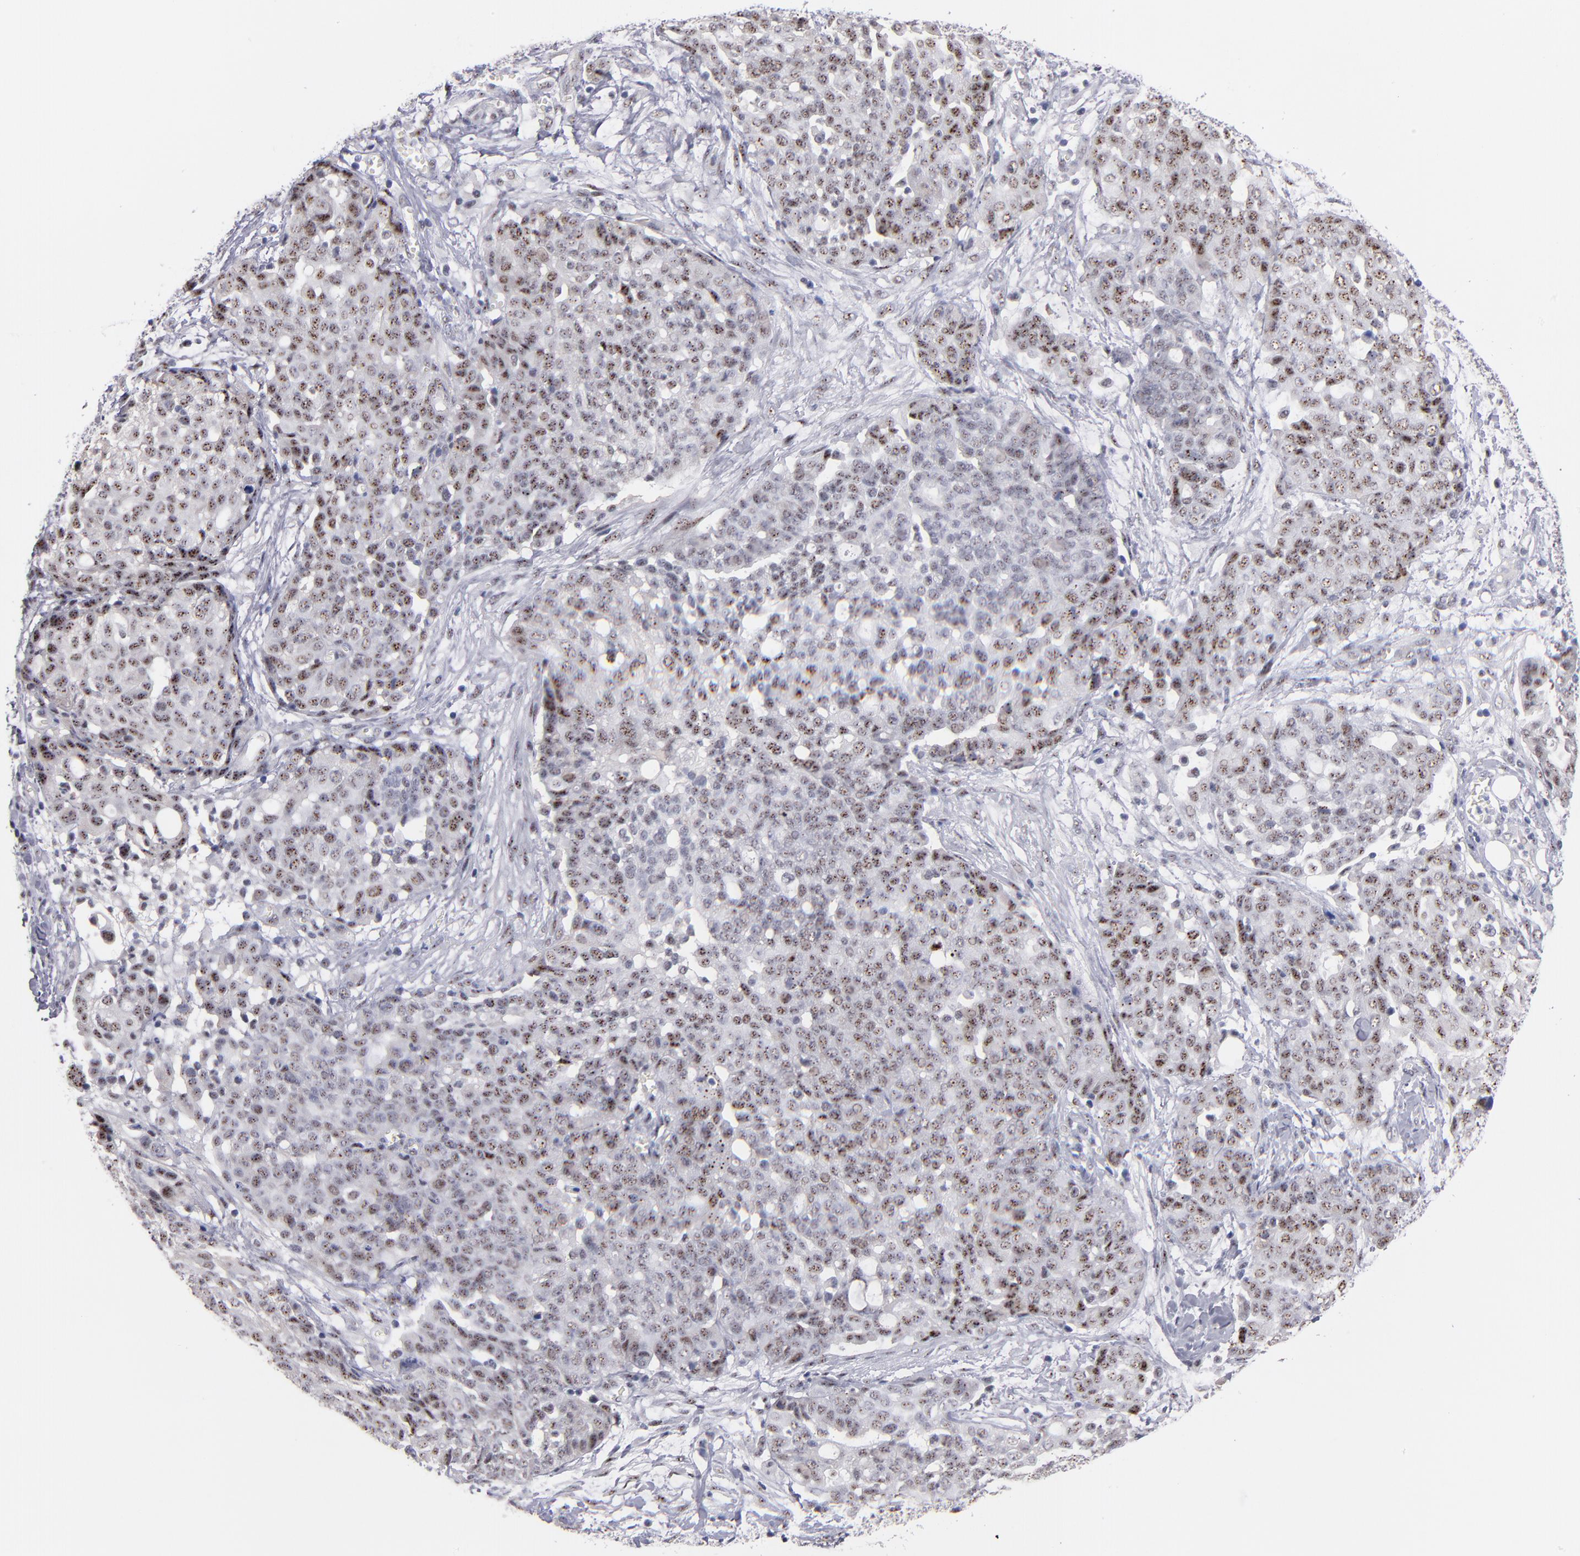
{"staining": {"intensity": "moderate", "quantity": "25%-75%", "location": "nuclear"}, "tissue": "ovarian cancer", "cell_type": "Tumor cells", "image_type": "cancer", "snomed": [{"axis": "morphology", "description": "Cystadenocarcinoma, serous, NOS"}, {"axis": "topography", "description": "Soft tissue"}, {"axis": "topography", "description": "Ovary"}], "caption": "The immunohistochemical stain highlights moderate nuclear staining in tumor cells of ovarian serous cystadenocarcinoma tissue. (IHC, brightfield microscopy, high magnification).", "gene": "RAF1", "patient": {"sex": "female", "age": 57}}